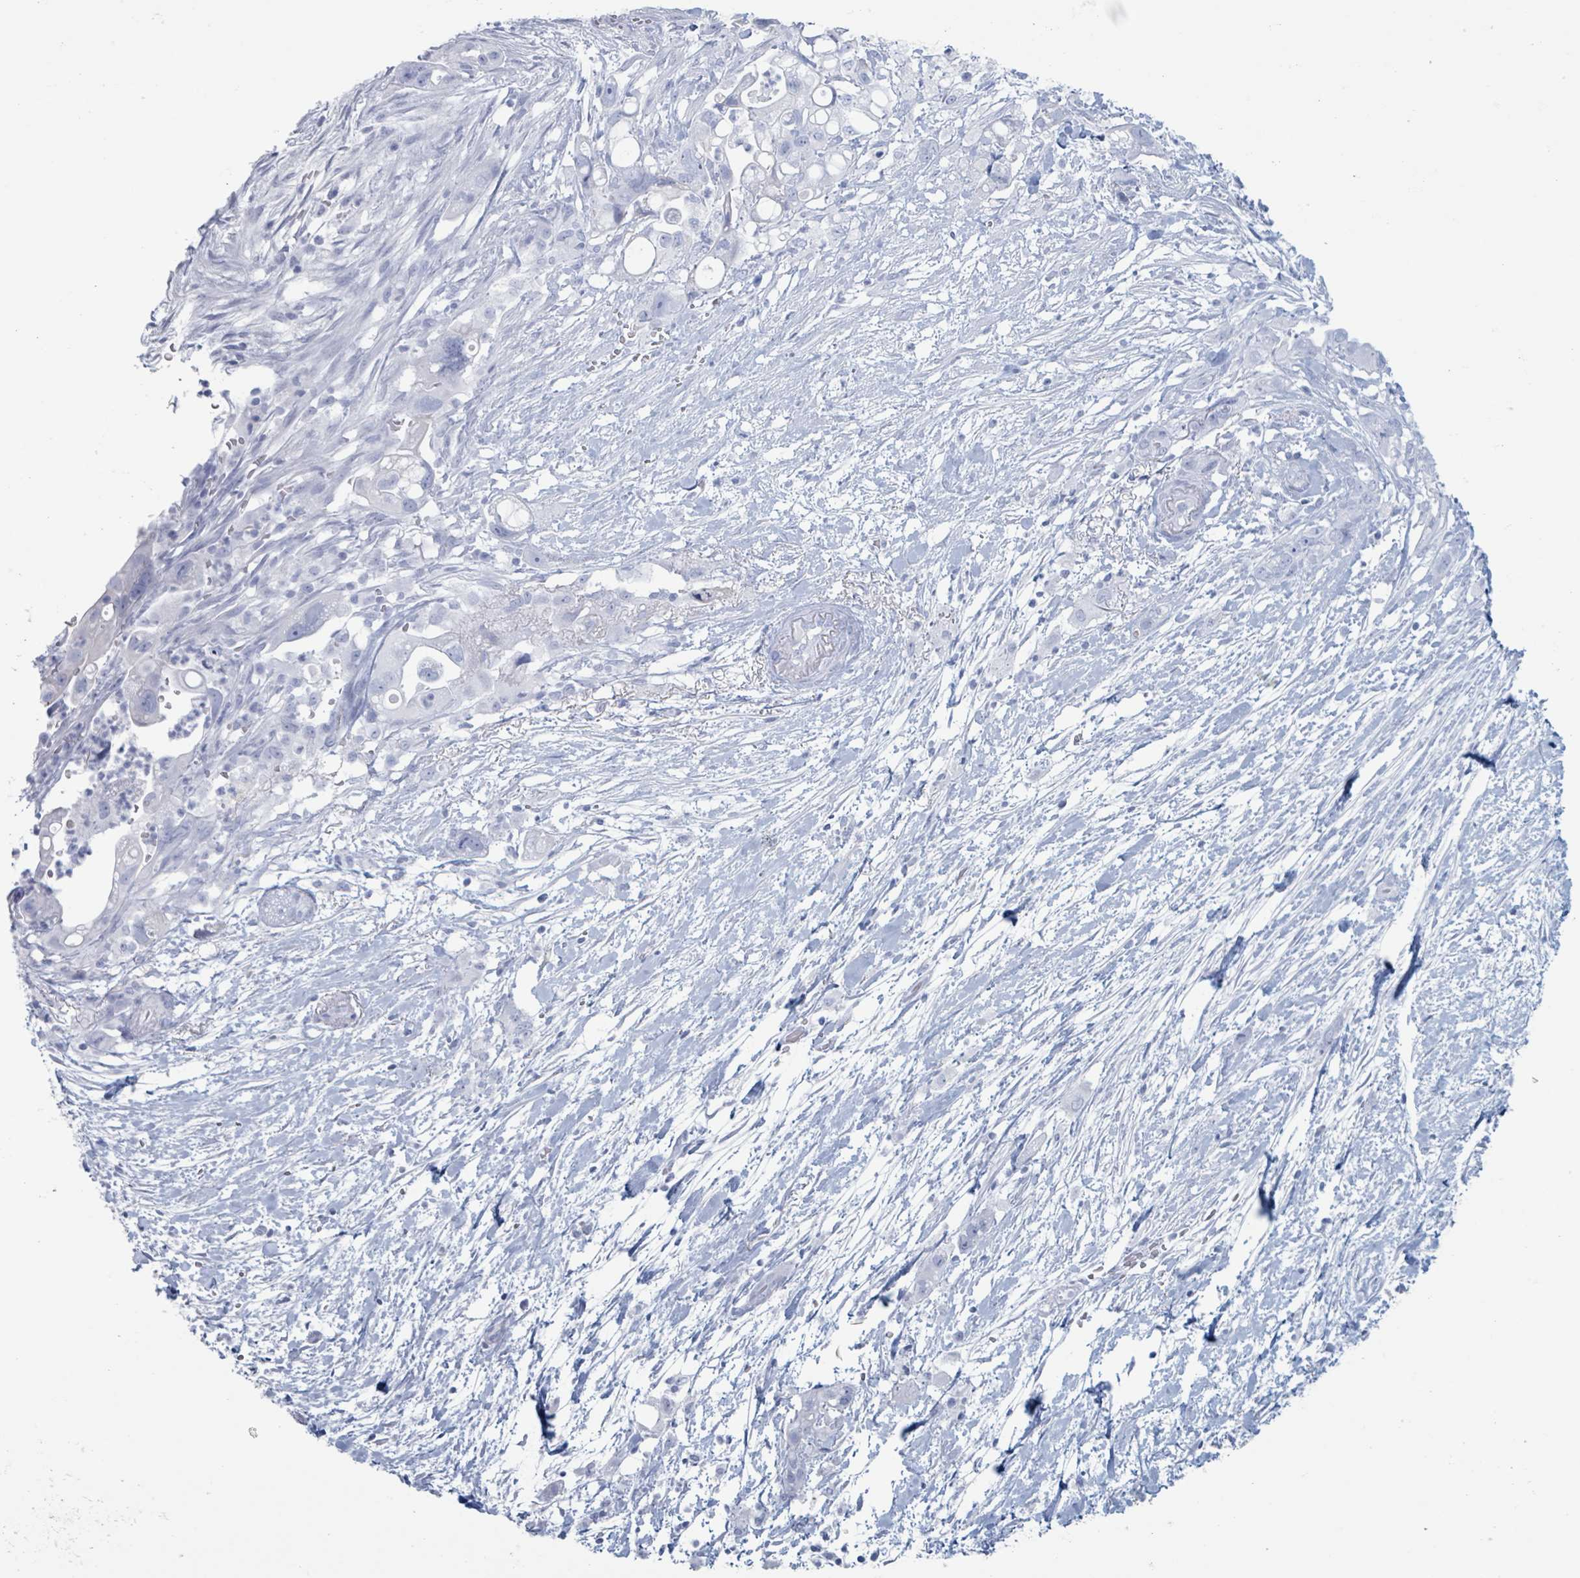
{"staining": {"intensity": "negative", "quantity": "none", "location": "none"}, "tissue": "pancreatic cancer", "cell_type": "Tumor cells", "image_type": "cancer", "snomed": [{"axis": "morphology", "description": "Adenocarcinoma, NOS"}, {"axis": "topography", "description": "Pancreas"}], "caption": "IHC image of neoplastic tissue: human pancreatic cancer (adenocarcinoma) stained with DAB reveals no significant protein staining in tumor cells. Brightfield microscopy of IHC stained with DAB (3,3'-diaminobenzidine) (brown) and hematoxylin (blue), captured at high magnification.", "gene": "KLK4", "patient": {"sex": "female", "age": 72}}